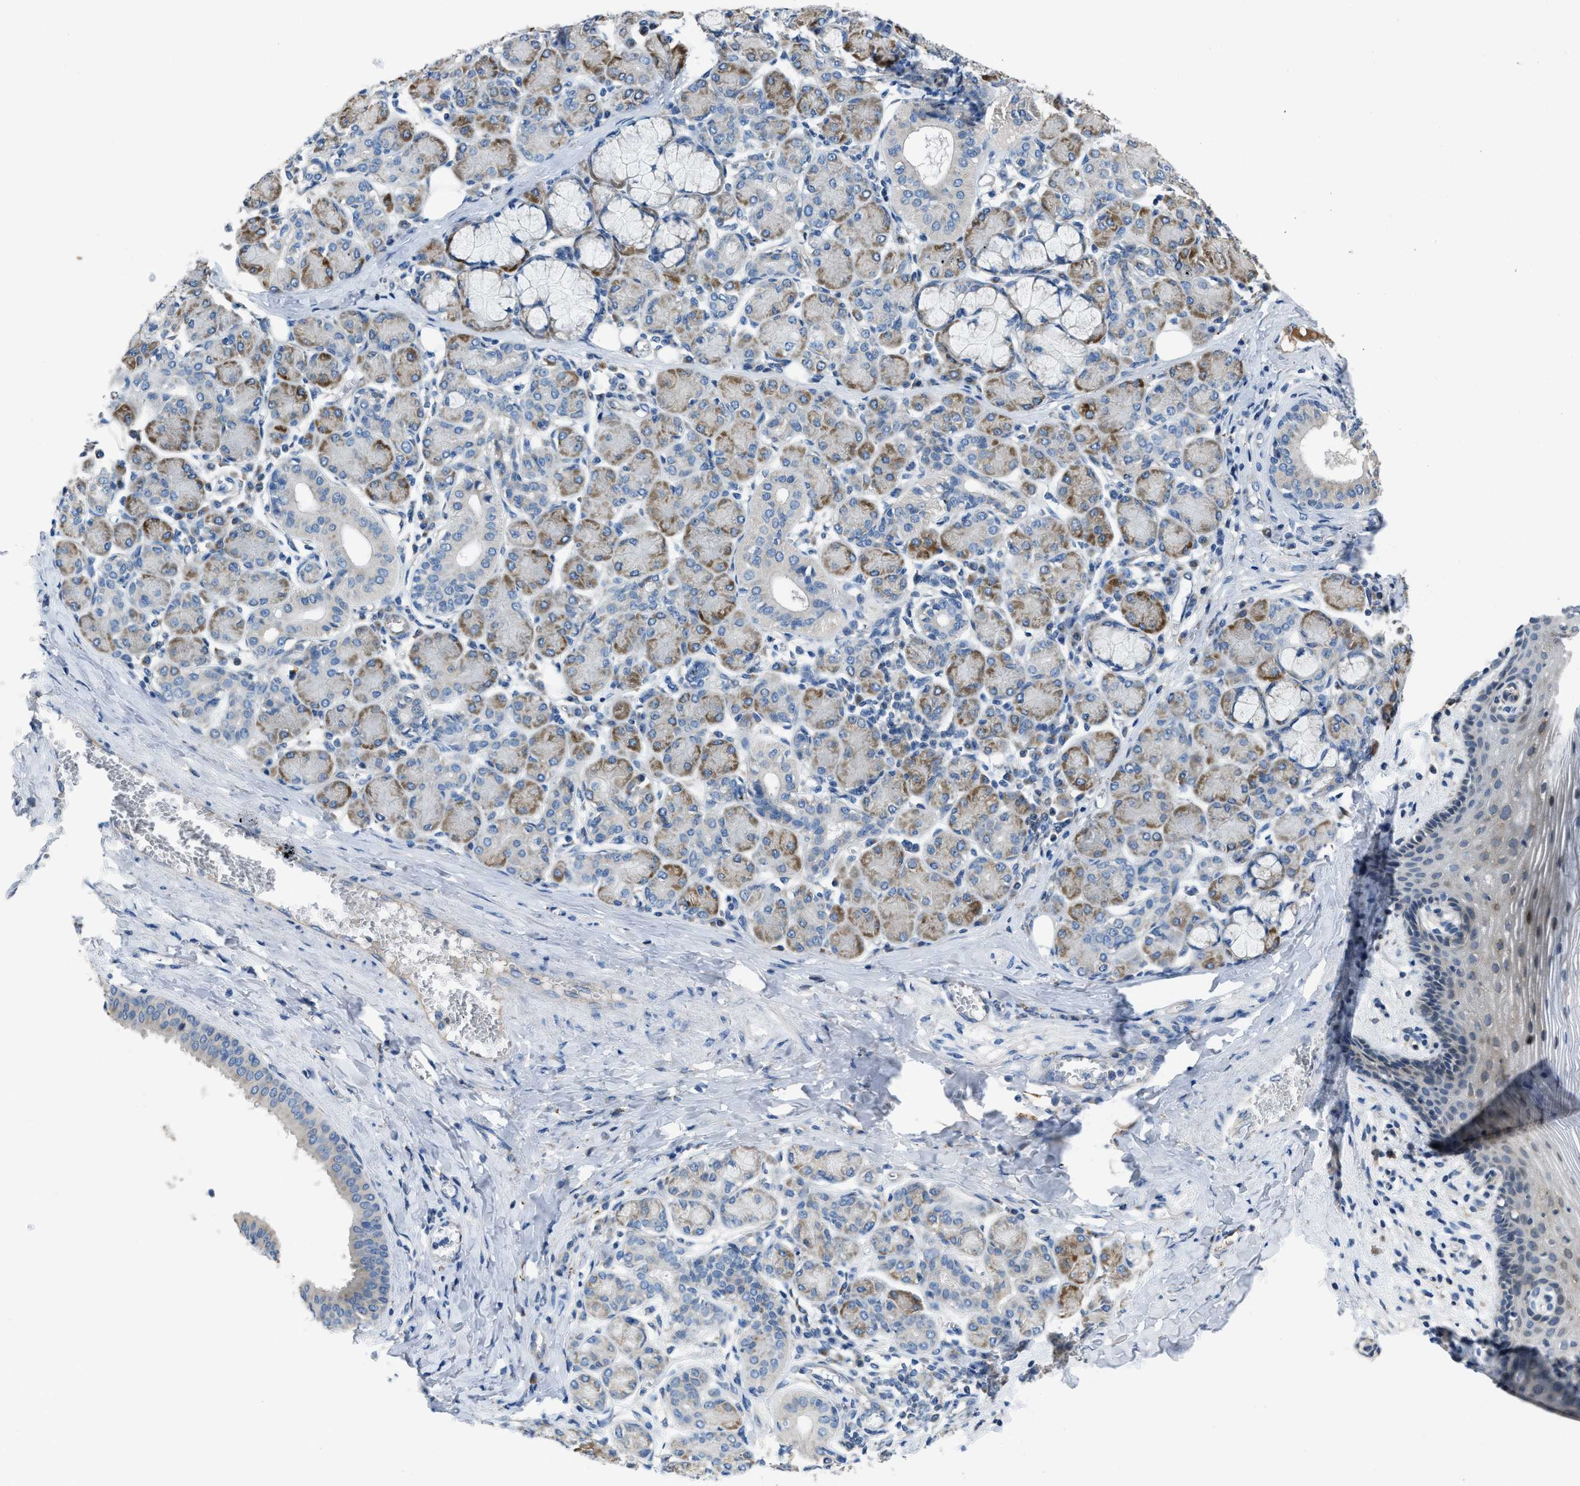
{"staining": {"intensity": "moderate", "quantity": "25%-75%", "location": "cytoplasmic/membranous"}, "tissue": "salivary gland", "cell_type": "Glandular cells", "image_type": "normal", "snomed": [{"axis": "morphology", "description": "Normal tissue, NOS"}, {"axis": "morphology", "description": "Inflammation, NOS"}, {"axis": "topography", "description": "Lymph node"}, {"axis": "topography", "description": "Salivary gland"}], "caption": "A histopathology image of human salivary gland stained for a protein displays moderate cytoplasmic/membranous brown staining in glandular cells.", "gene": "GGCX", "patient": {"sex": "male", "age": 3}}